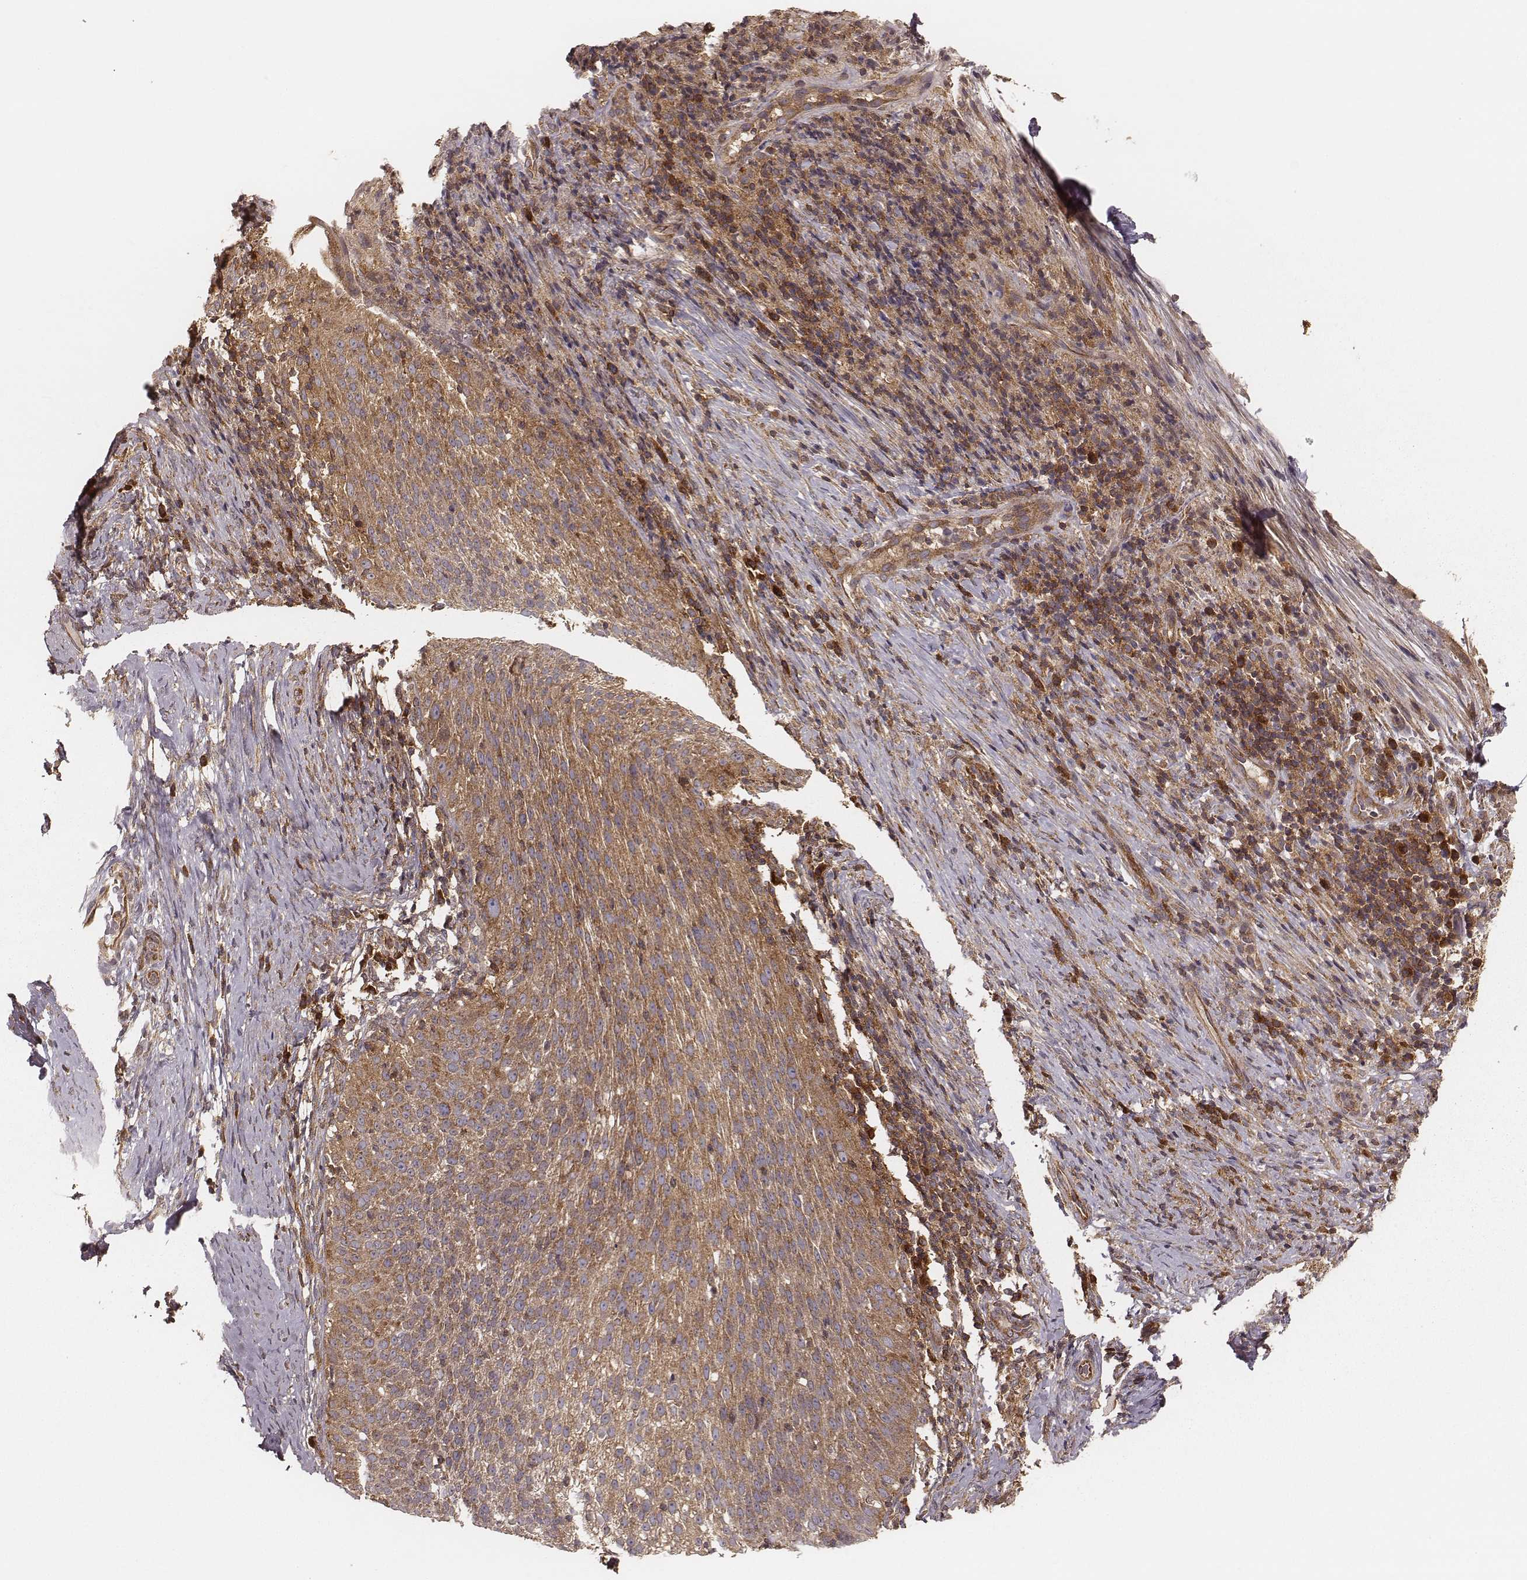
{"staining": {"intensity": "moderate", "quantity": ">75%", "location": "cytoplasmic/membranous"}, "tissue": "cervical cancer", "cell_type": "Tumor cells", "image_type": "cancer", "snomed": [{"axis": "morphology", "description": "Squamous cell carcinoma, NOS"}, {"axis": "topography", "description": "Cervix"}], "caption": "IHC (DAB (3,3'-diaminobenzidine)) staining of human cervical cancer displays moderate cytoplasmic/membranous protein staining in approximately >75% of tumor cells.", "gene": "CARS1", "patient": {"sex": "female", "age": 51}}